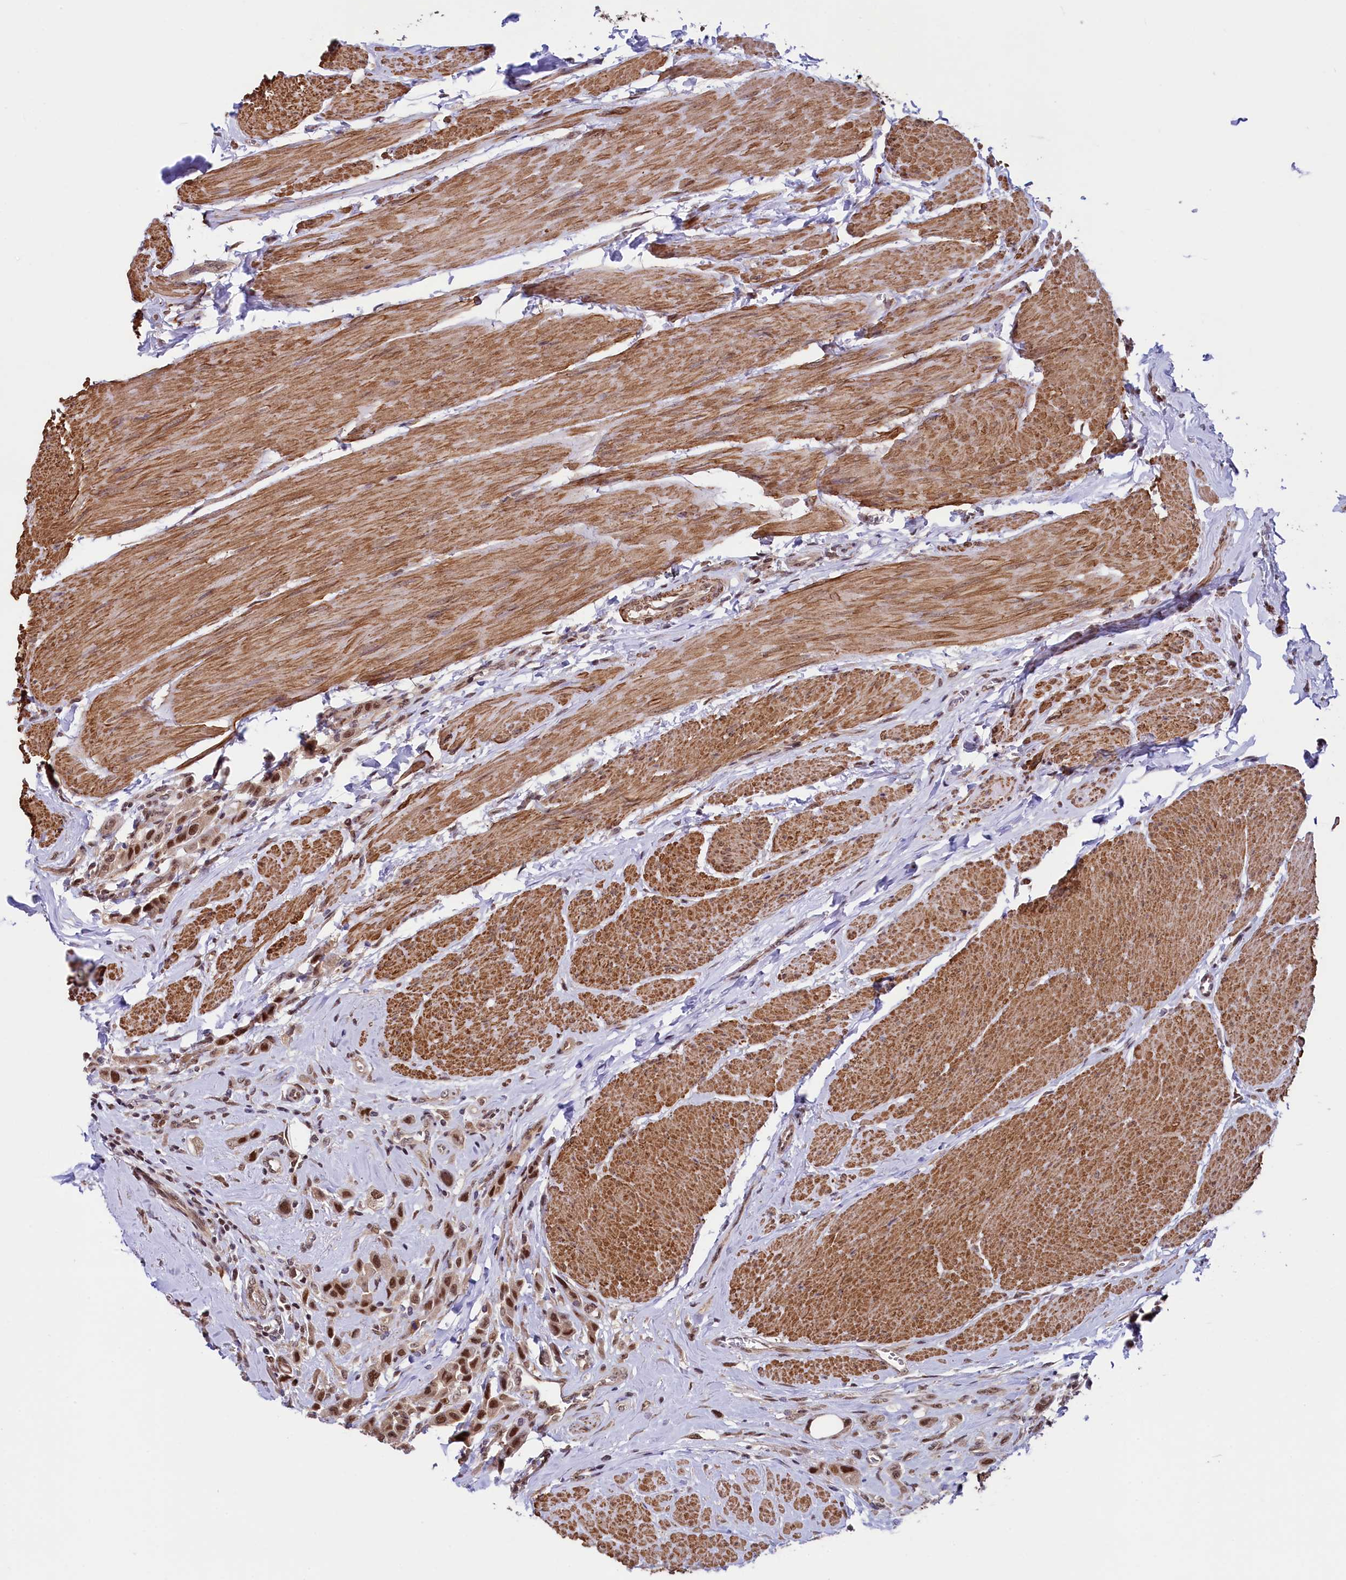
{"staining": {"intensity": "moderate", "quantity": ">75%", "location": "nuclear"}, "tissue": "urothelial cancer", "cell_type": "Tumor cells", "image_type": "cancer", "snomed": [{"axis": "morphology", "description": "Urothelial carcinoma, High grade"}, {"axis": "topography", "description": "Urinary bladder"}], "caption": "The image demonstrates immunohistochemical staining of high-grade urothelial carcinoma. There is moderate nuclear positivity is appreciated in approximately >75% of tumor cells.", "gene": "LEO1", "patient": {"sex": "male", "age": 50}}